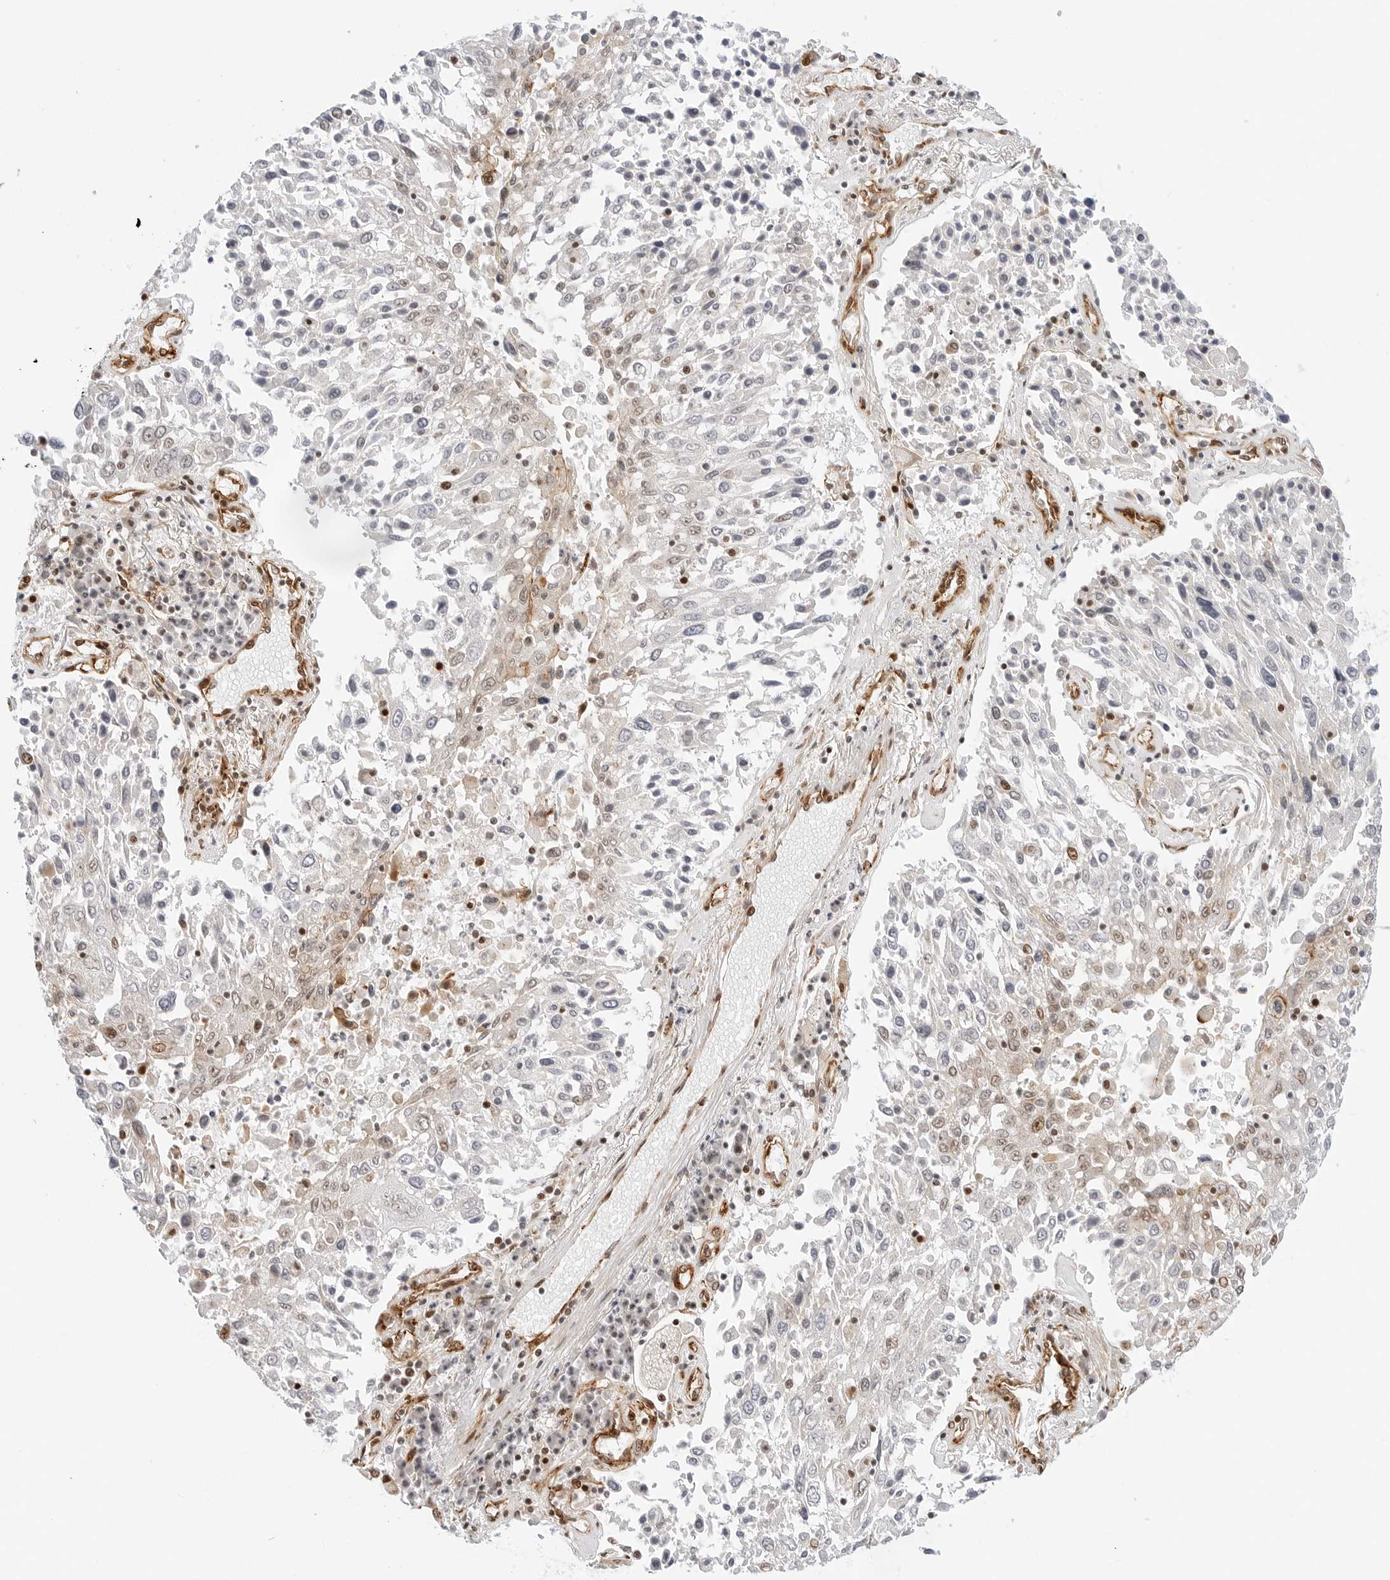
{"staining": {"intensity": "negative", "quantity": "none", "location": "none"}, "tissue": "lung cancer", "cell_type": "Tumor cells", "image_type": "cancer", "snomed": [{"axis": "morphology", "description": "Squamous cell carcinoma, NOS"}, {"axis": "topography", "description": "Lung"}], "caption": "This is a micrograph of IHC staining of lung cancer, which shows no staining in tumor cells.", "gene": "ZNF613", "patient": {"sex": "male", "age": 65}}